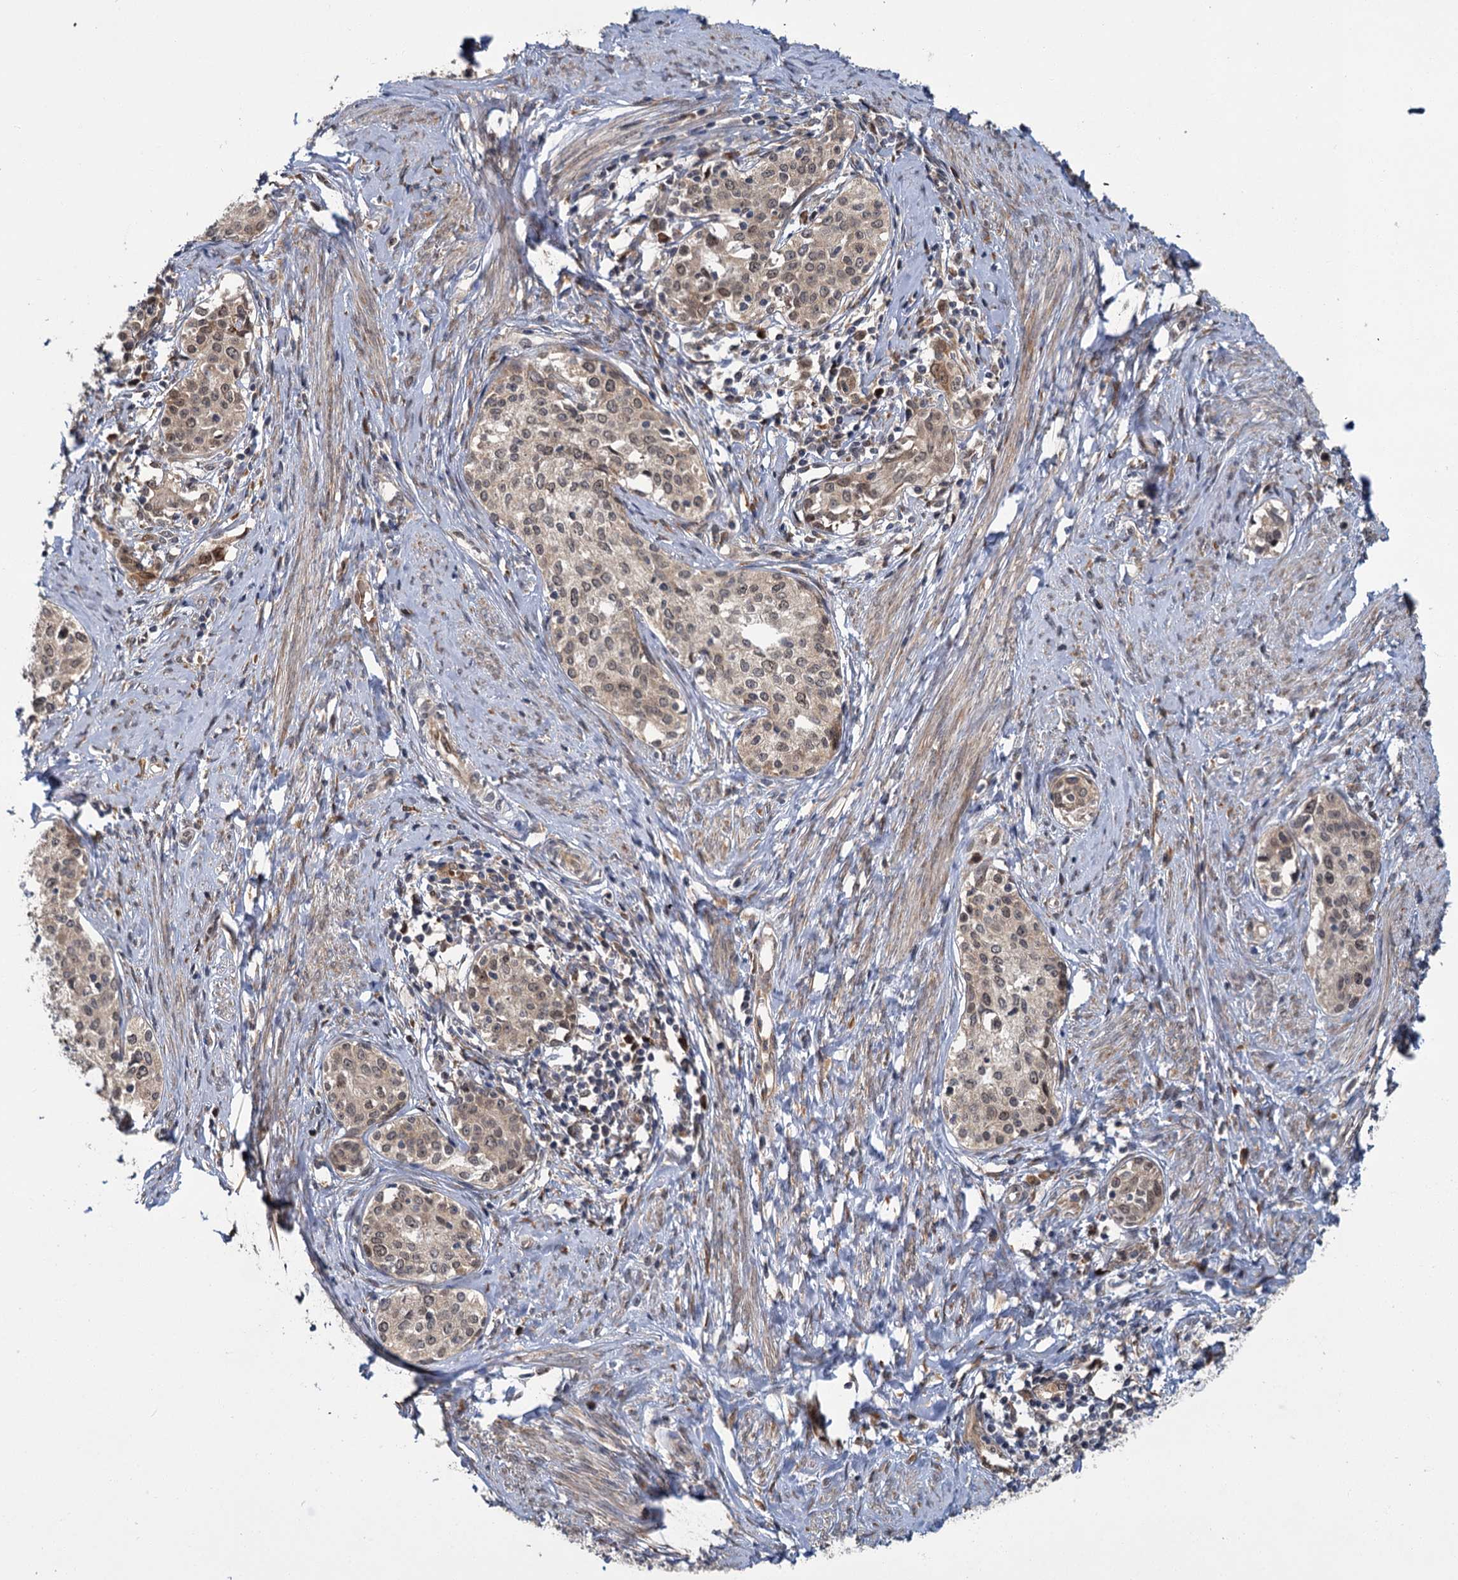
{"staining": {"intensity": "weak", "quantity": ">75%", "location": "cytoplasmic/membranous,nuclear"}, "tissue": "cervical cancer", "cell_type": "Tumor cells", "image_type": "cancer", "snomed": [{"axis": "morphology", "description": "Squamous cell carcinoma, NOS"}, {"axis": "morphology", "description": "Adenocarcinoma, NOS"}, {"axis": "topography", "description": "Cervix"}], "caption": "Weak cytoplasmic/membranous and nuclear expression for a protein is appreciated in approximately >75% of tumor cells of cervical cancer (squamous cell carcinoma) using immunohistochemistry.", "gene": "APBA2", "patient": {"sex": "female", "age": 52}}